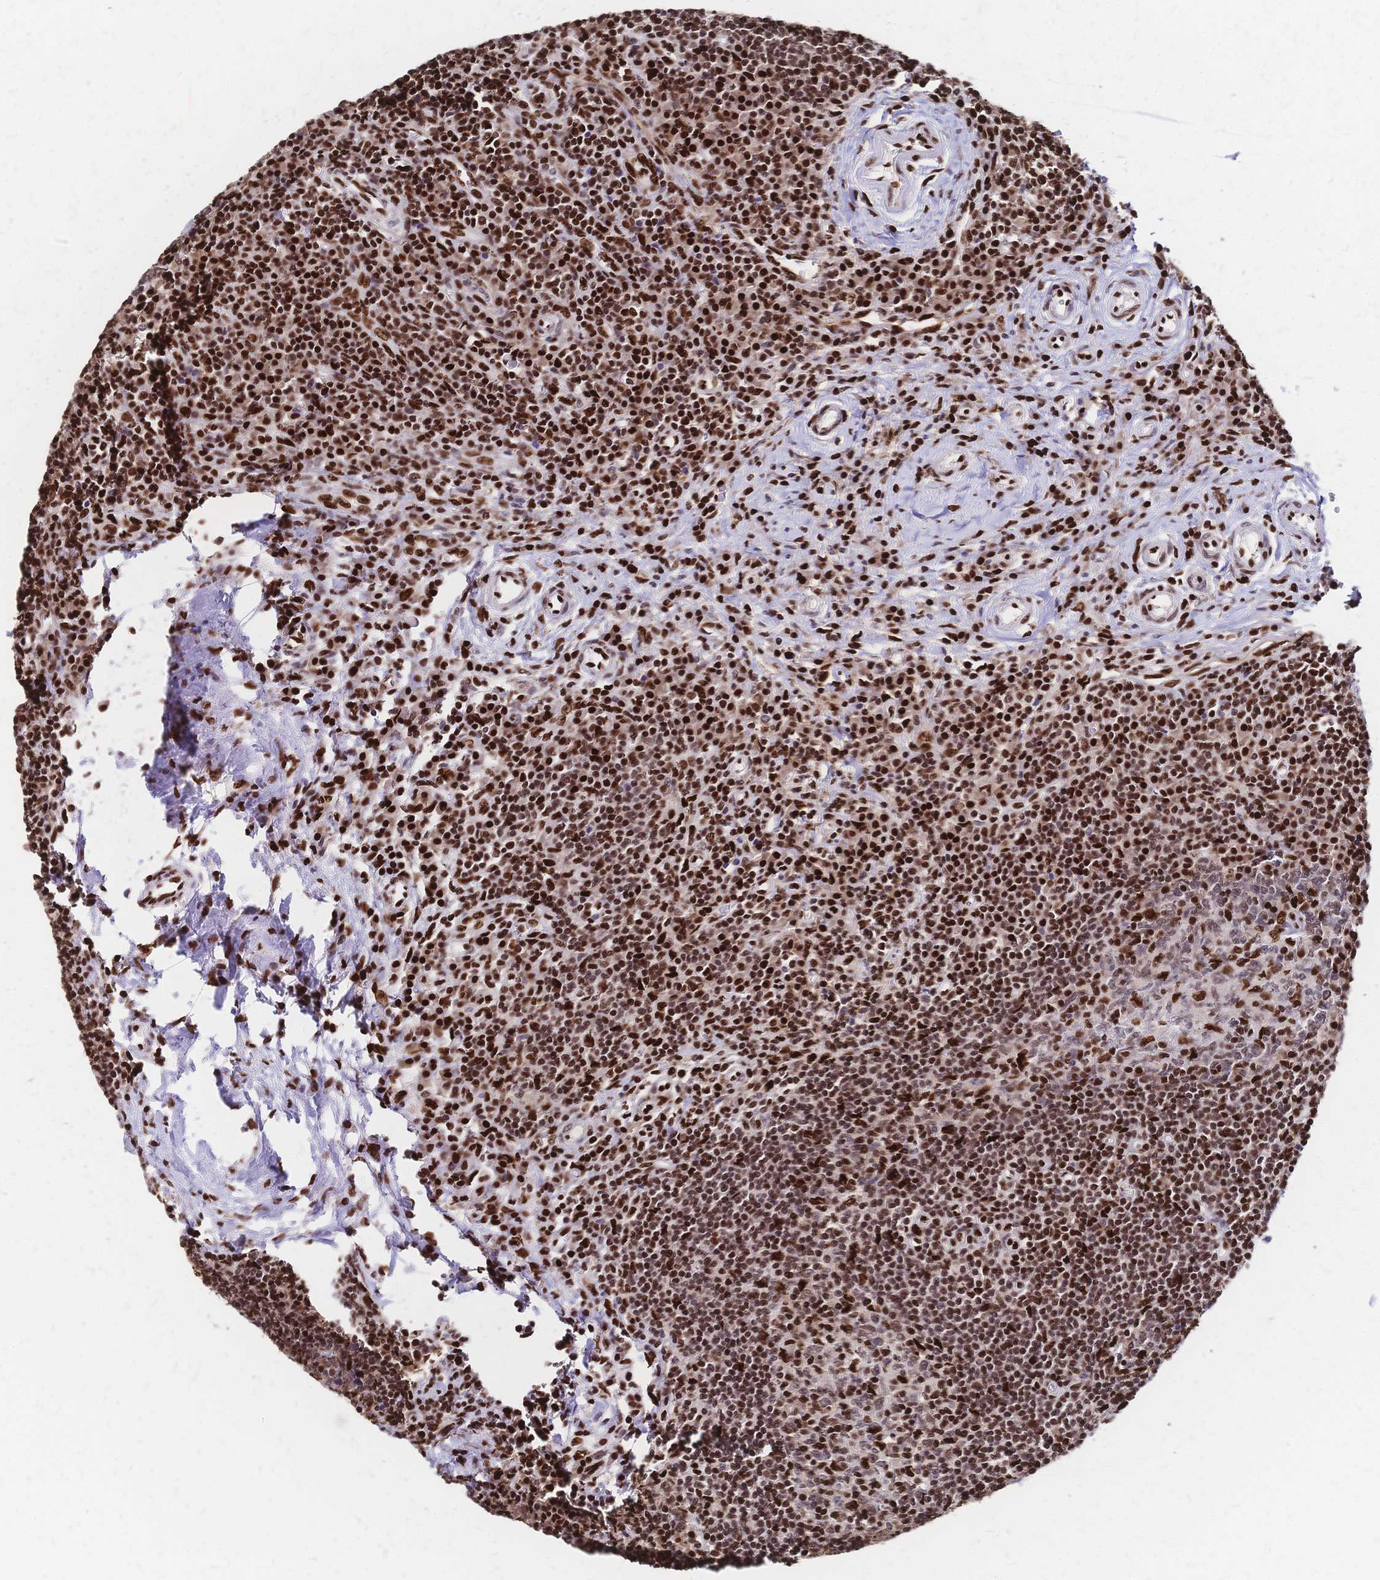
{"staining": {"intensity": "strong", "quantity": "25%-75%", "location": "nuclear"}, "tissue": "lymph node", "cell_type": "Germinal center cells", "image_type": "normal", "snomed": [{"axis": "morphology", "description": "Normal tissue, NOS"}, {"axis": "topography", "description": "Lymph node"}], "caption": "DAB immunohistochemical staining of normal human lymph node demonstrates strong nuclear protein positivity in about 25%-75% of germinal center cells. (DAB IHC with brightfield microscopy, high magnification).", "gene": "HDGF", "patient": {"sex": "male", "age": 67}}